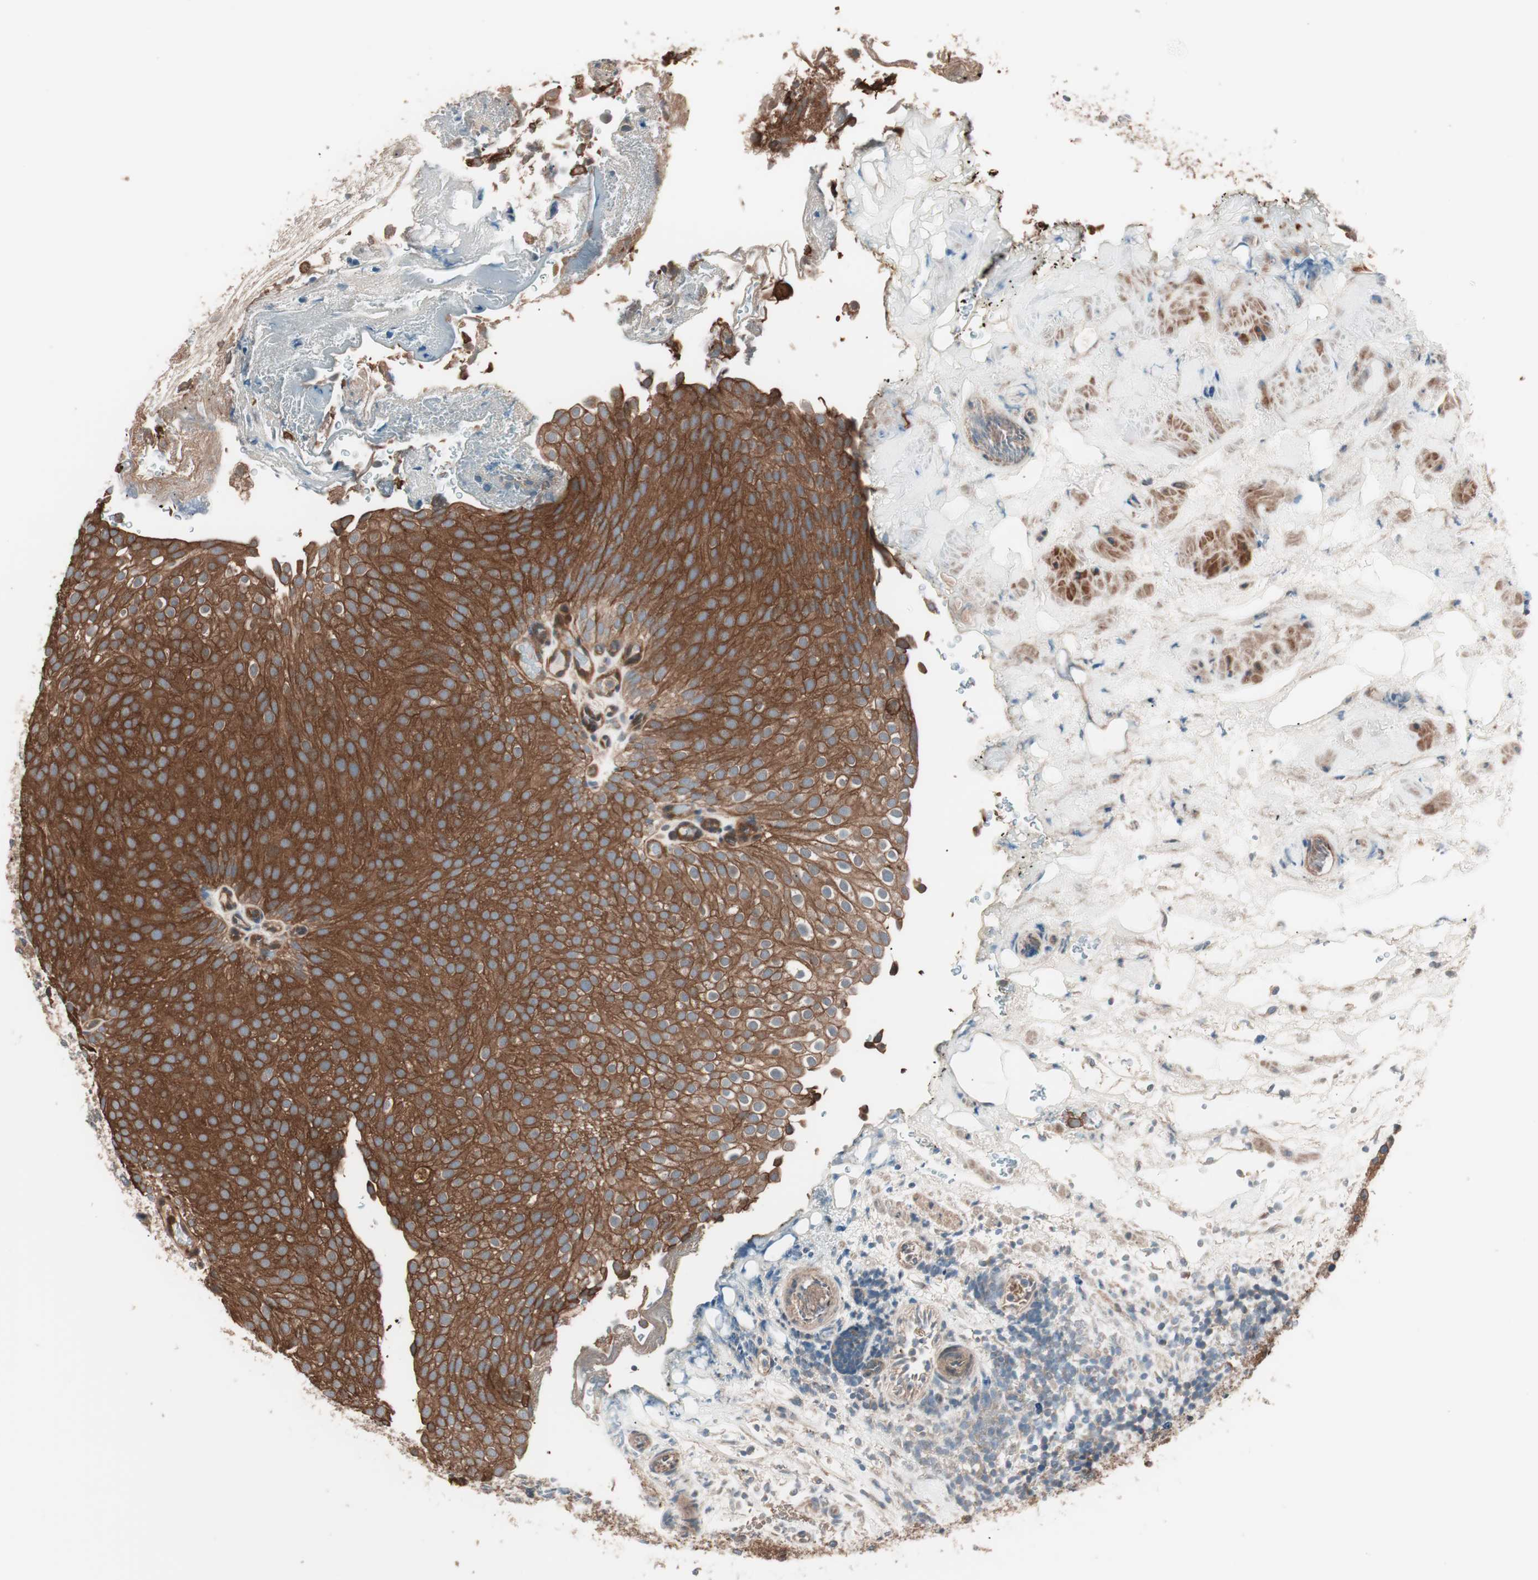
{"staining": {"intensity": "strong", "quantity": ">75%", "location": "cytoplasmic/membranous"}, "tissue": "urothelial cancer", "cell_type": "Tumor cells", "image_type": "cancer", "snomed": [{"axis": "morphology", "description": "Urothelial carcinoma, Low grade"}, {"axis": "topography", "description": "Urinary bladder"}], "caption": "Immunohistochemistry (DAB) staining of human urothelial carcinoma (low-grade) exhibits strong cytoplasmic/membranous protein staining in approximately >75% of tumor cells.", "gene": "TSG101", "patient": {"sex": "male", "age": 78}}